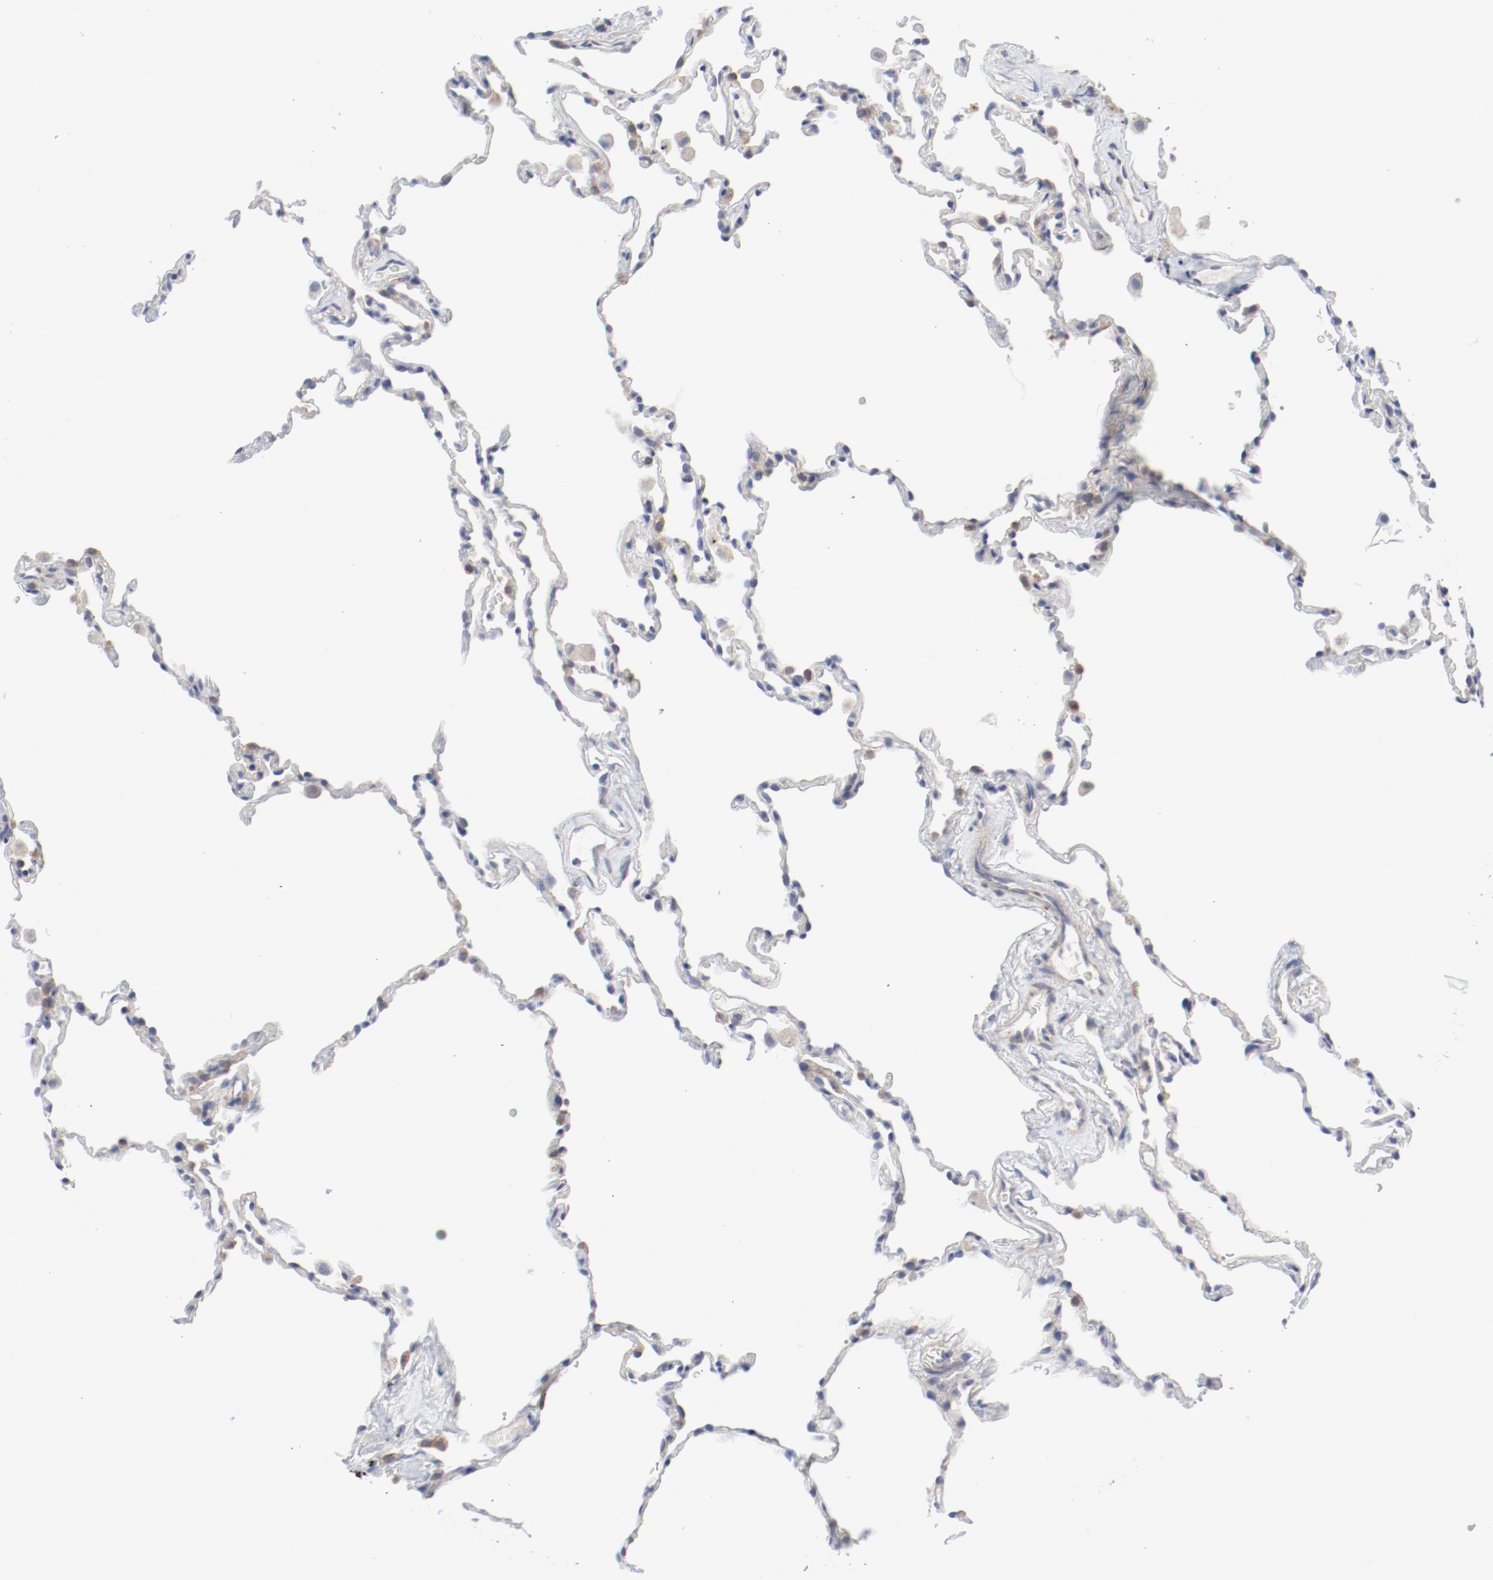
{"staining": {"intensity": "weak", "quantity": "<25%", "location": "cytoplasmic/membranous"}, "tissue": "lung", "cell_type": "Alveolar cells", "image_type": "normal", "snomed": [{"axis": "morphology", "description": "Normal tissue, NOS"}, {"axis": "morphology", "description": "Soft tissue tumor metastatic"}, {"axis": "topography", "description": "Lung"}], "caption": "High power microscopy image of an immunohistochemistry image of normal lung, revealing no significant staining in alveolar cells.", "gene": "BAD", "patient": {"sex": "male", "age": 59}}